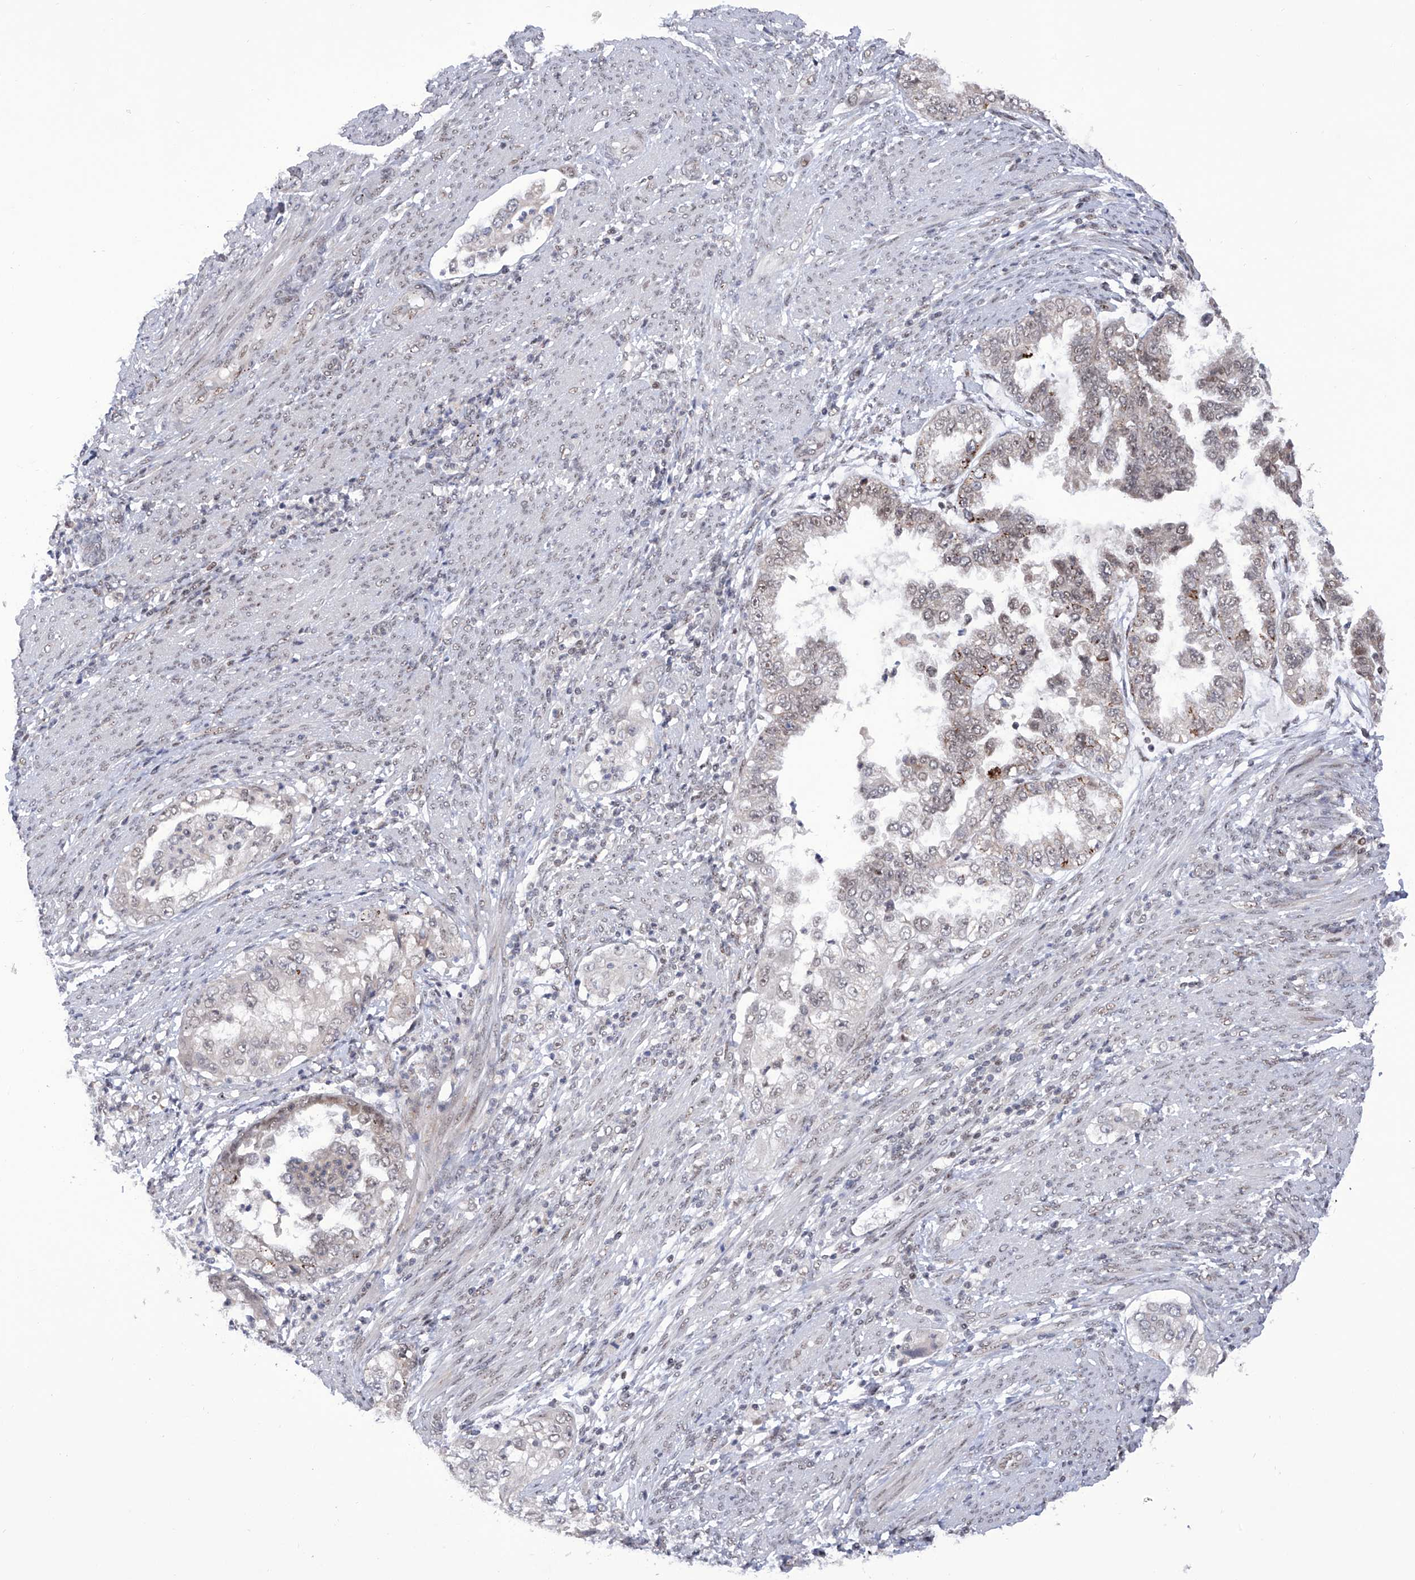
{"staining": {"intensity": "weak", "quantity": "25%-75%", "location": "nuclear"}, "tissue": "endometrial cancer", "cell_type": "Tumor cells", "image_type": "cancer", "snomed": [{"axis": "morphology", "description": "Adenocarcinoma, NOS"}, {"axis": "topography", "description": "Endometrium"}], "caption": "Weak nuclear positivity is appreciated in about 25%-75% of tumor cells in endometrial cancer. The staining was performed using DAB to visualize the protein expression in brown, while the nuclei were stained in blue with hematoxylin (Magnification: 20x).", "gene": "RAD54L", "patient": {"sex": "female", "age": 85}}